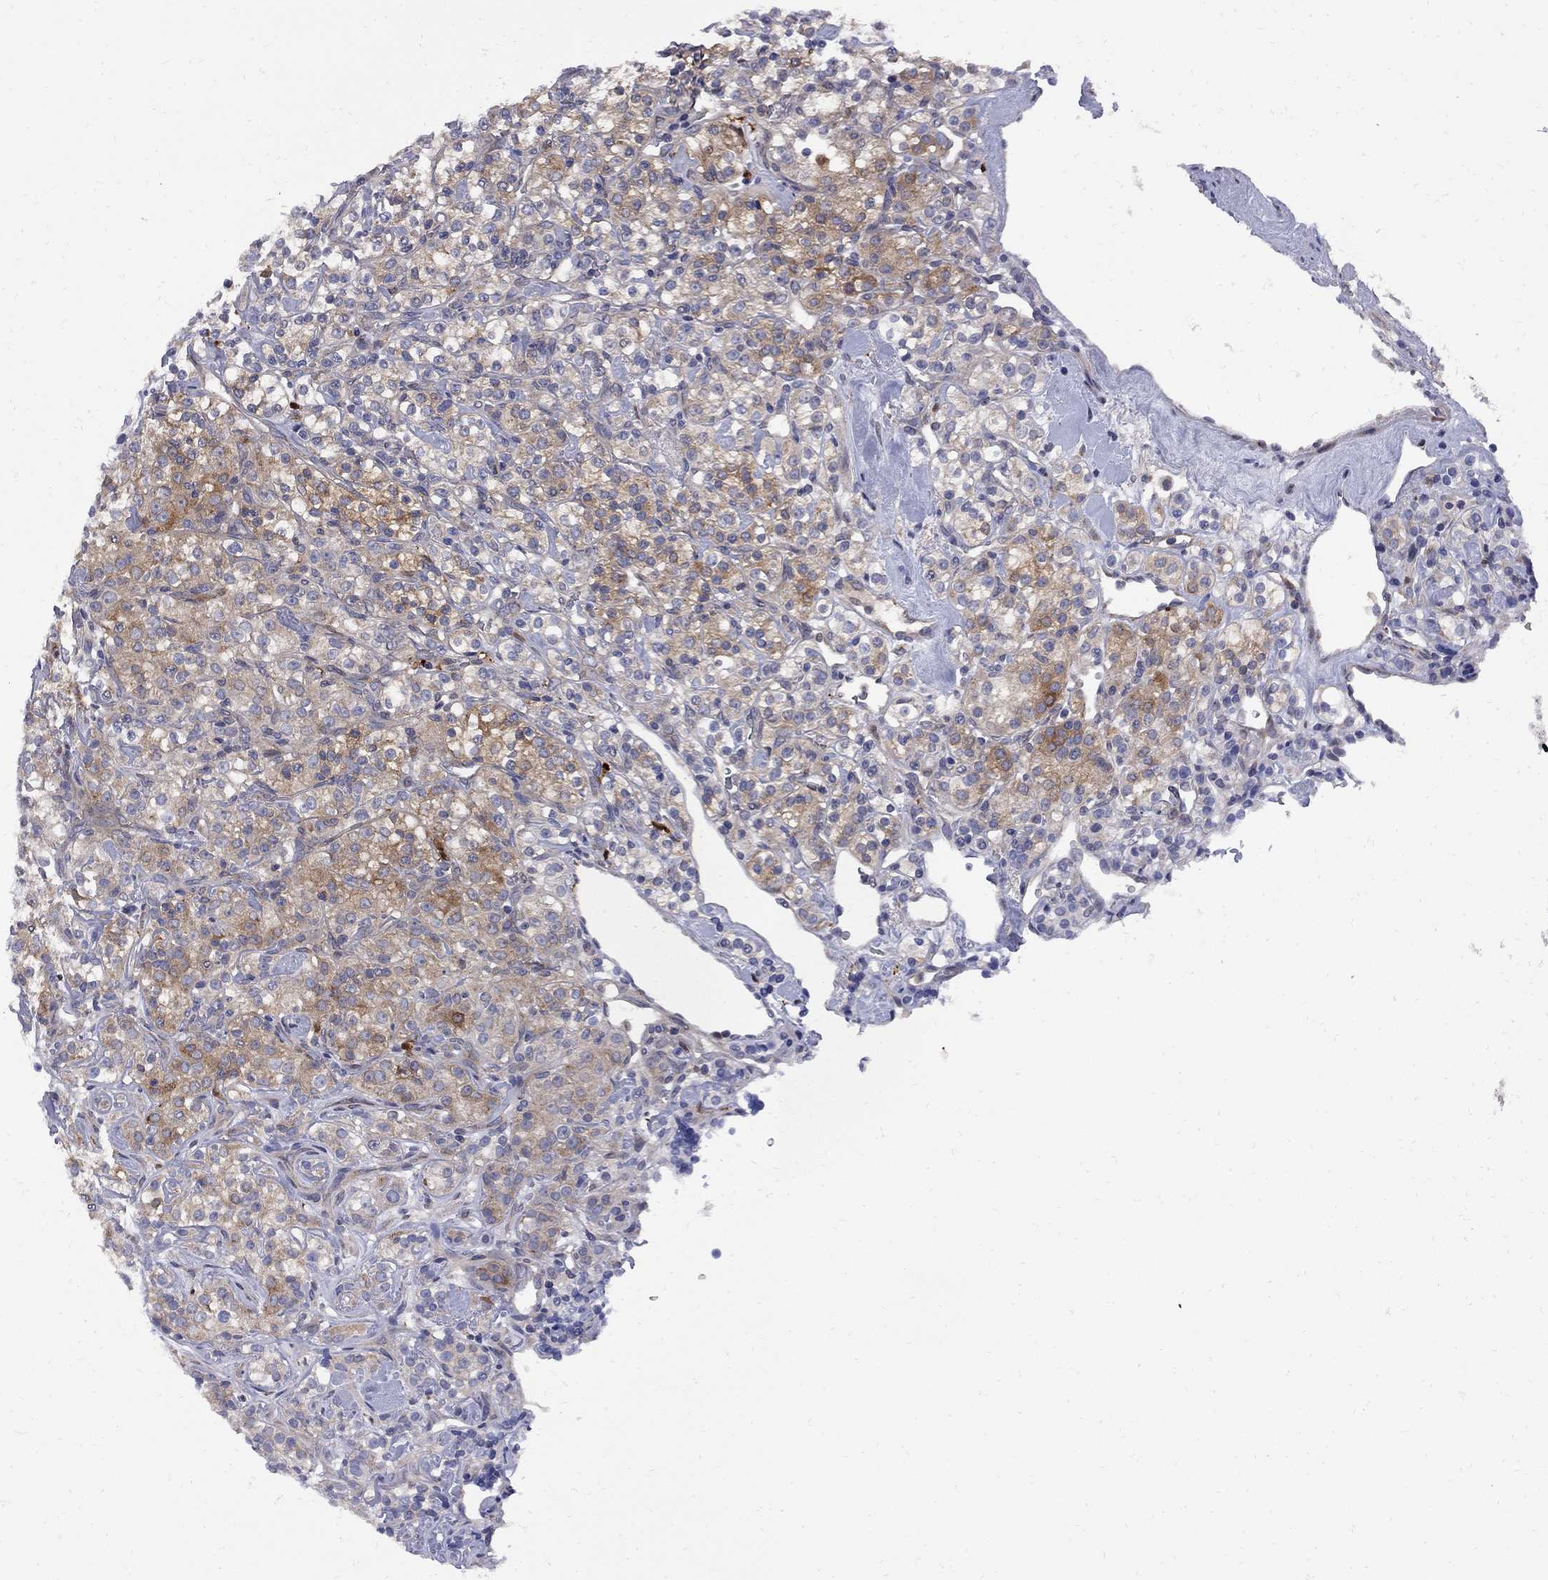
{"staining": {"intensity": "moderate", "quantity": "<25%", "location": "cytoplasmic/membranous"}, "tissue": "renal cancer", "cell_type": "Tumor cells", "image_type": "cancer", "snomed": [{"axis": "morphology", "description": "Adenocarcinoma, NOS"}, {"axis": "topography", "description": "Kidney"}], "caption": "IHC (DAB) staining of adenocarcinoma (renal) reveals moderate cytoplasmic/membranous protein staining in approximately <25% of tumor cells.", "gene": "MTHFR", "patient": {"sex": "male", "age": 77}}